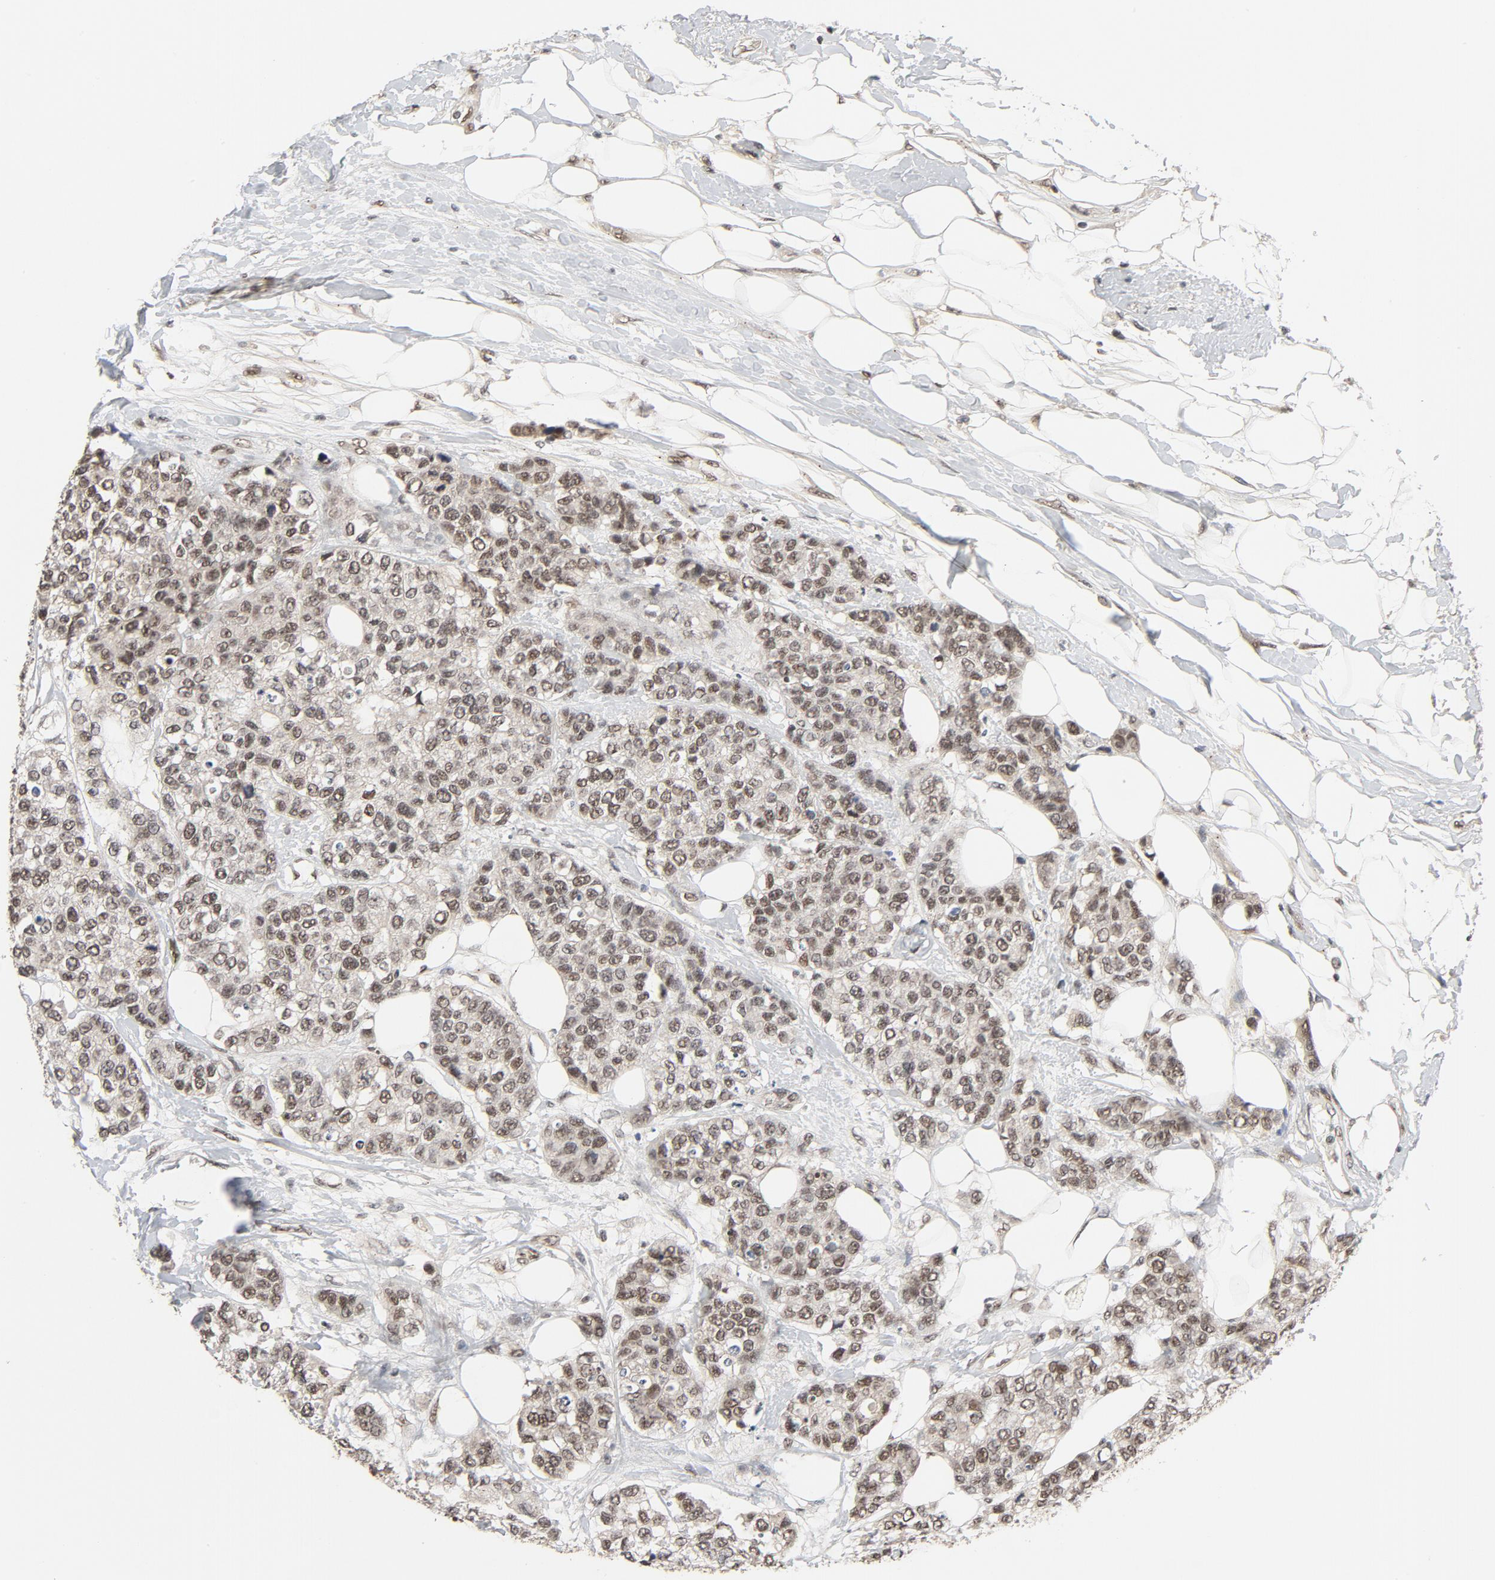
{"staining": {"intensity": "moderate", "quantity": ">75%", "location": "nuclear"}, "tissue": "breast cancer", "cell_type": "Tumor cells", "image_type": "cancer", "snomed": [{"axis": "morphology", "description": "Duct carcinoma"}, {"axis": "topography", "description": "Breast"}], "caption": "Breast cancer (invasive ductal carcinoma) stained for a protein (brown) displays moderate nuclear positive positivity in approximately >75% of tumor cells.", "gene": "SMARCD1", "patient": {"sex": "female", "age": 51}}